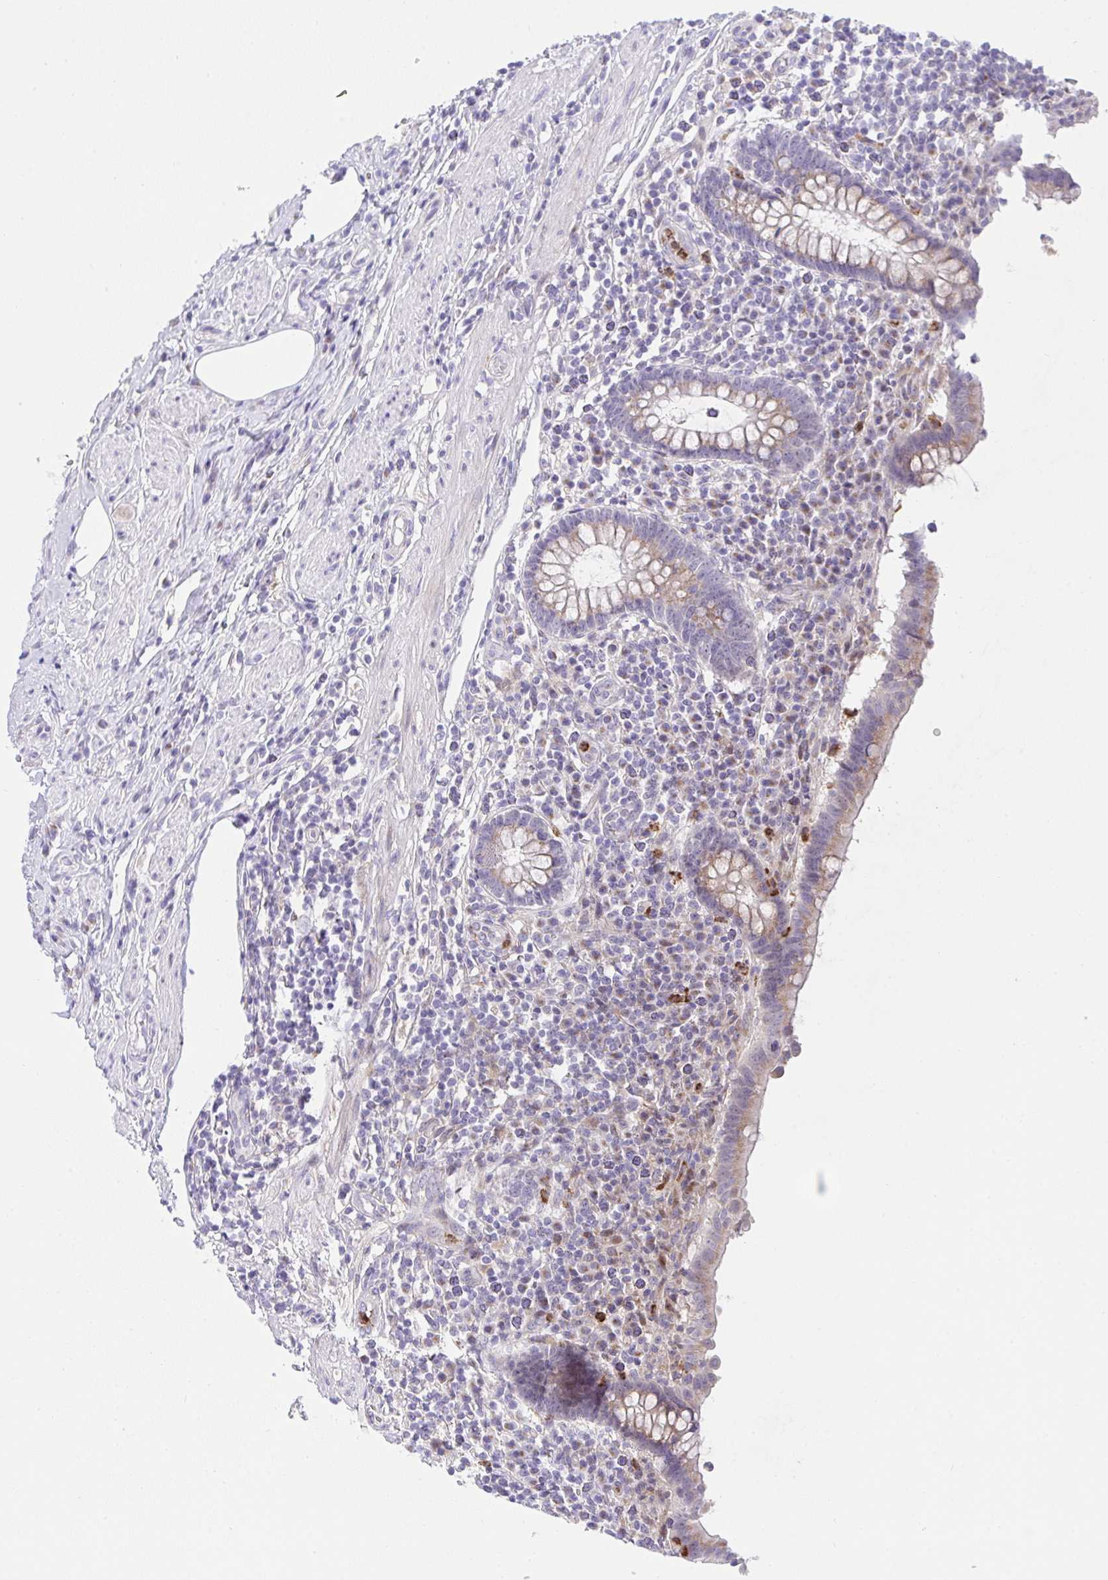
{"staining": {"intensity": "moderate", "quantity": ">75%", "location": "cytoplasmic/membranous"}, "tissue": "appendix", "cell_type": "Glandular cells", "image_type": "normal", "snomed": [{"axis": "morphology", "description": "Normal tissue, NOS"}, {"axis": "topography", "description": "Appendix"}], "caption": "A photomicrograph of appendix stained for a protein demonstrates moderate cytoplasmic/membranous brown staining in glandular cells. (Brightfield microscopy of DAB IHC at high magnification).", "gene": "ZNF554", "patient": {"sex": "female", "age": 56}}